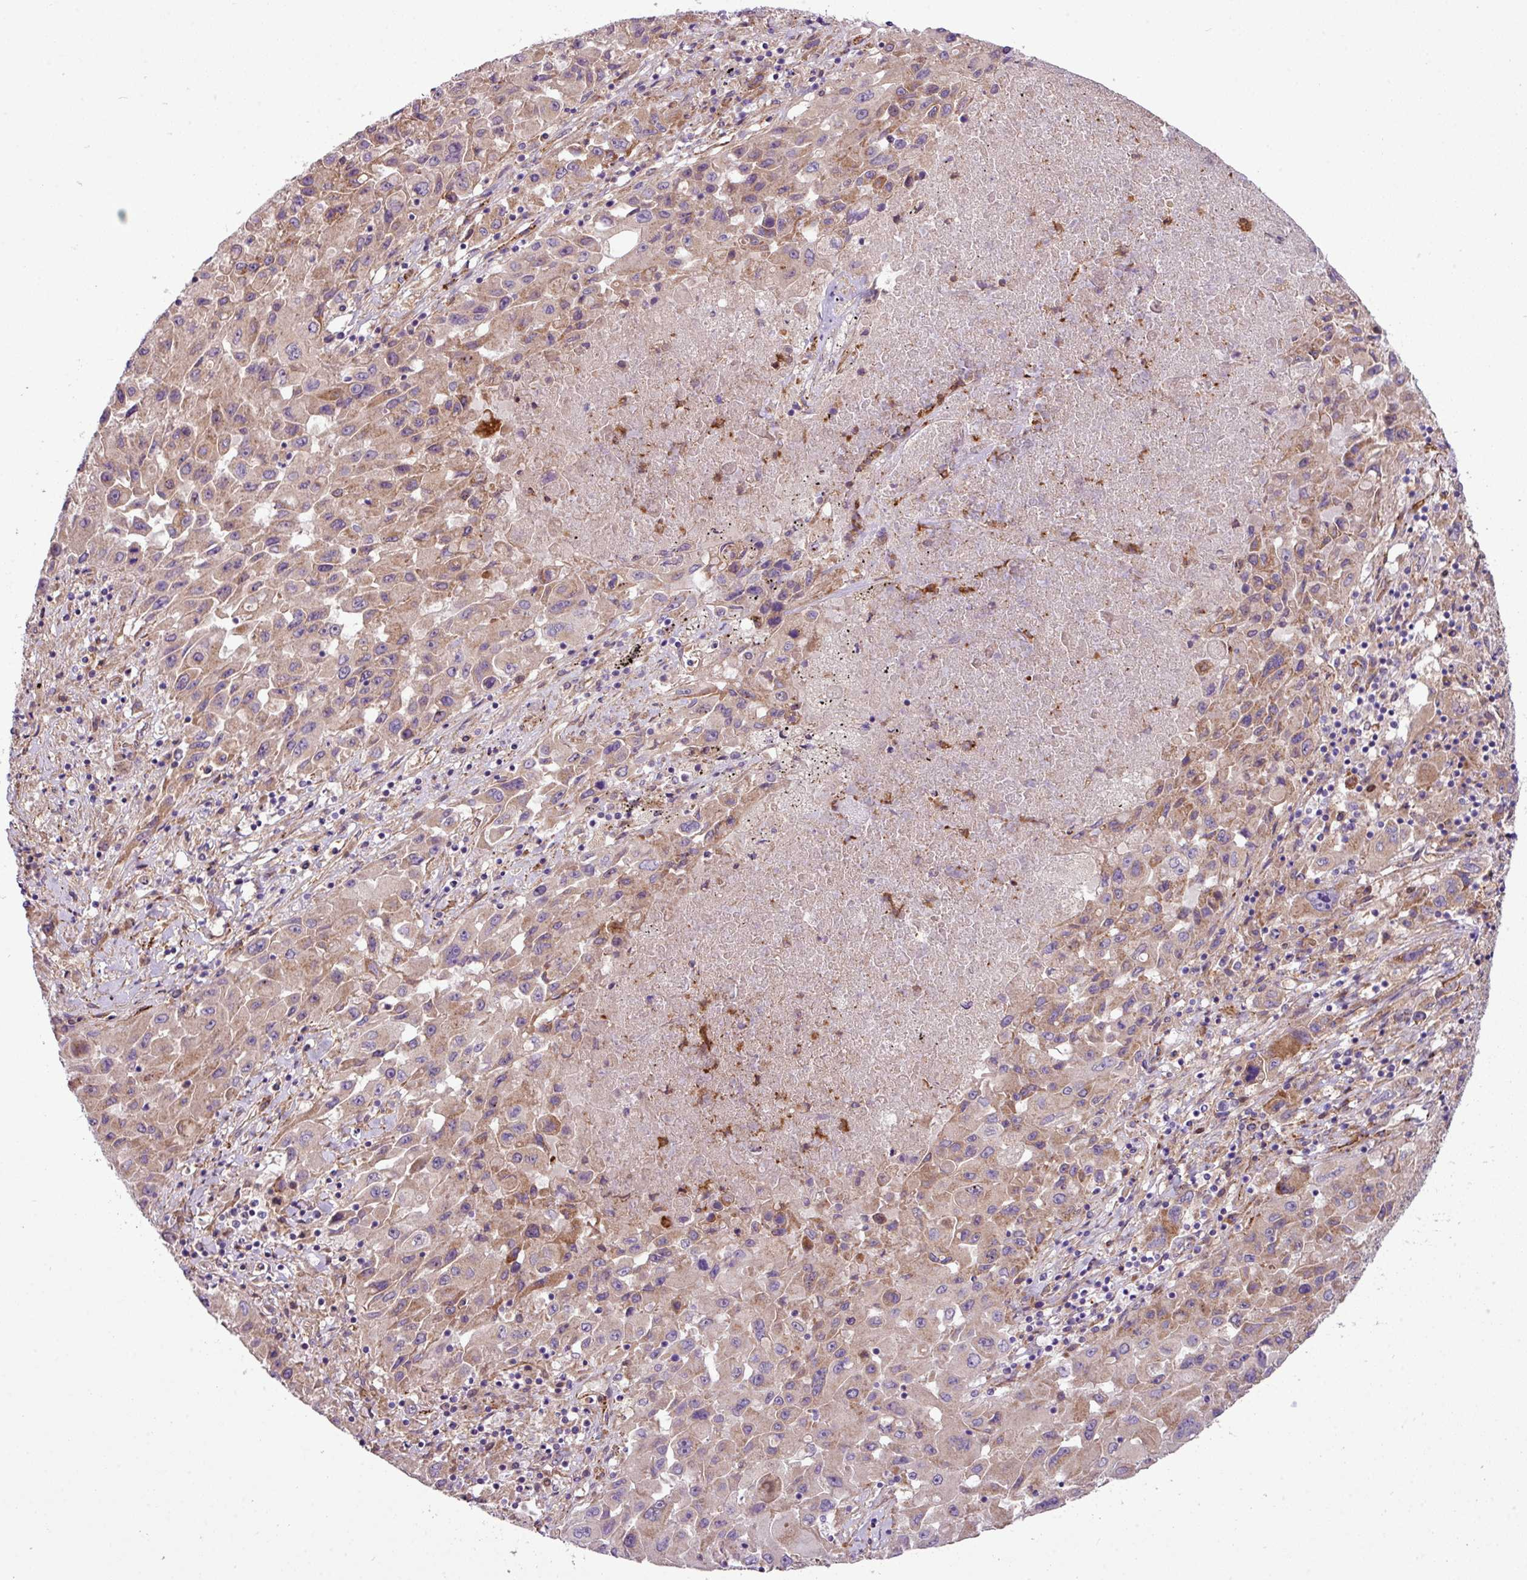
{"staining": {"intensity": "weak", "quantity": "25%-75%", "location": "cytoplasmic/membranous"}, "tissue": "lung cancer", "cell_type": "Tumor cells", "image_type": "cancer", "snomed": [{"axis": "morphology", "description": "Squamous cell carcinoma, NOS"}, {"axis": "topography", "description": "Lung"}], "caption": "A brown stain shows weak cytoplasmic/membranous expression of a protein in squamous cell carcinoma (lung) tumor cells.", "gene": "FAM47E", "patient": {"sex": "male", "age": 63}}